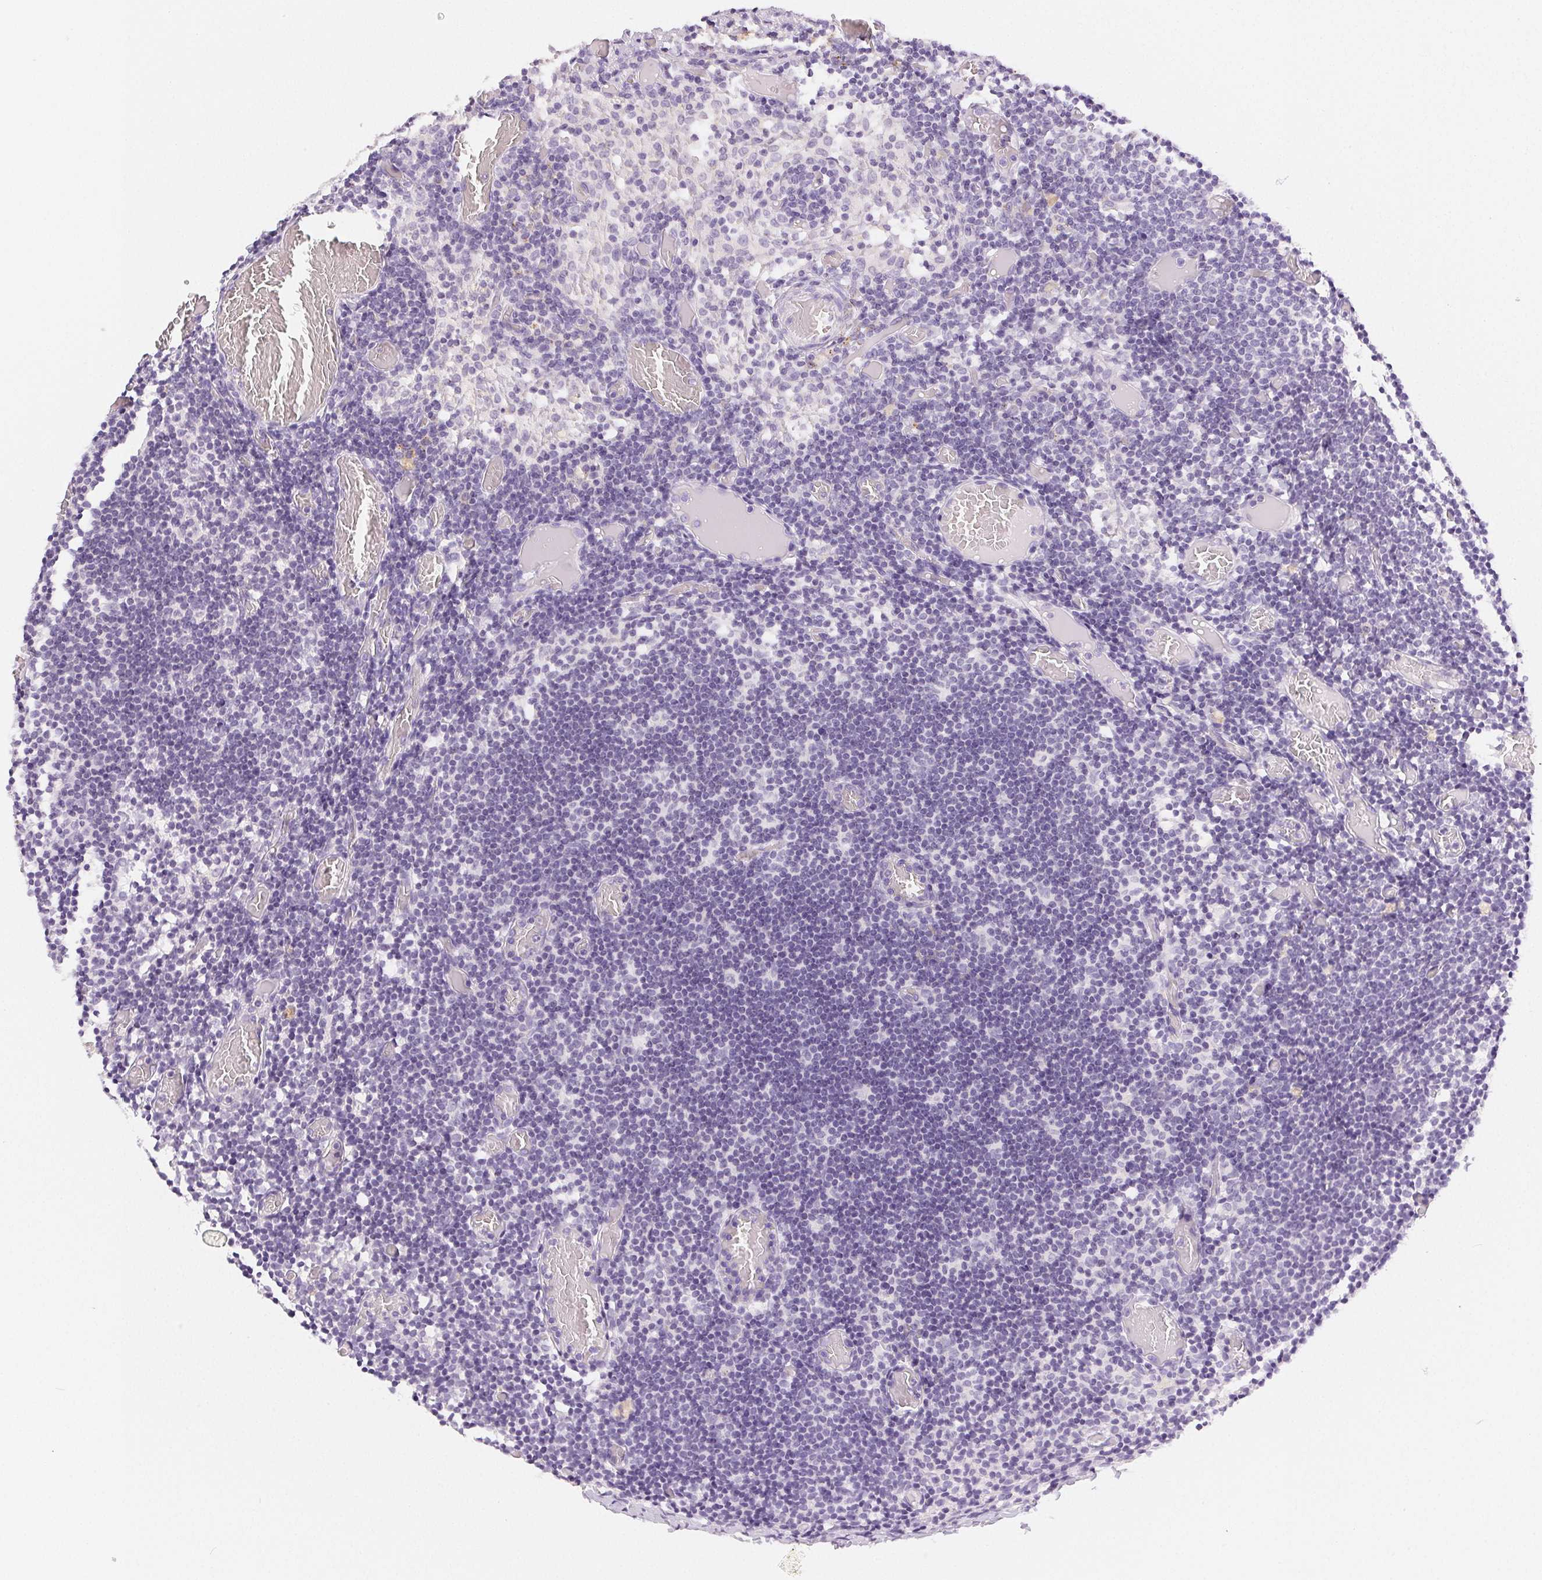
{"staining": {"intensity": "negative", "quantity": "none", "location": "none"}, "tissue": "lymph node", "cell_type": "Germinal center cells", "image_type": "normal", "snomed": [{"axis": "morphology", "description": "Normal tissue, NOS"}, {"axis": "topography", "description": "Lymph node"}], "caption": "Germinal center cells show no significant protein positivity in normal lymph node. (DAB immunohistochemistry, high magnification).", "gene": "SLC5A2", "patient": {"sex": "female", "age": 41}}